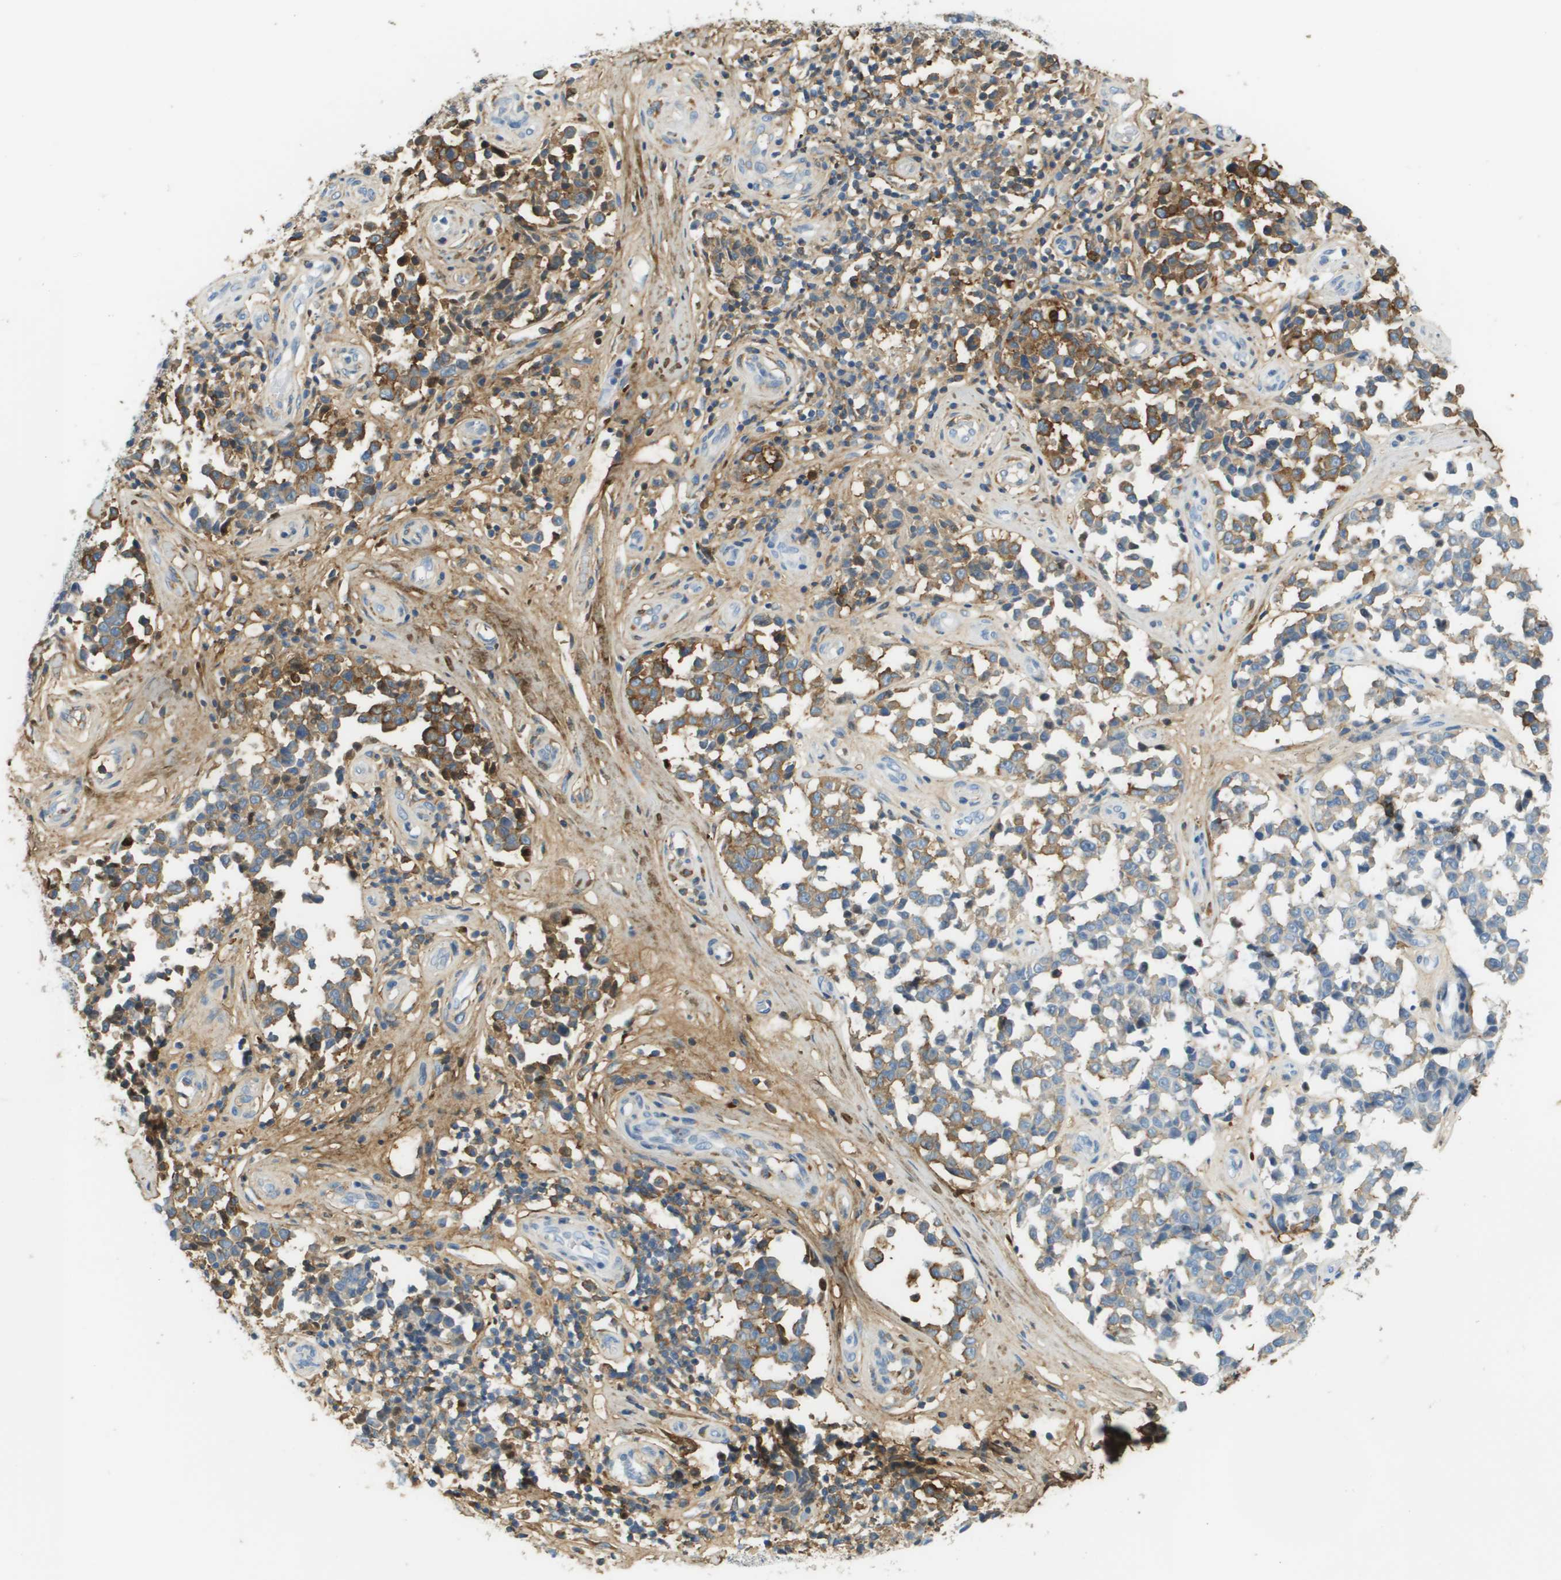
{"staining": {"intensity": "moderate", "quantity": ">75%", "location": "cytoplasmic/membranous"}, "tissue": "melanoma", "cell_type": "Tumor cells", "image_type": "cancer", "snomed": [{"axis": "morphology", "description": "Malignant melanoma, NOS"}, {"axis": "topography", "description": "Skin"}], "caption": "Immunohistochemistry (IHC) (DAB) staining of malignant melanoma demonstrates moderate cytoplasmic/membranous protein staining in approximately >75% of tumor cells. The protein of interest is shown in brown color, while the nuclei are stained blue.", "gene": "DCN", "patient": {"sex": "female", "age": 64}}